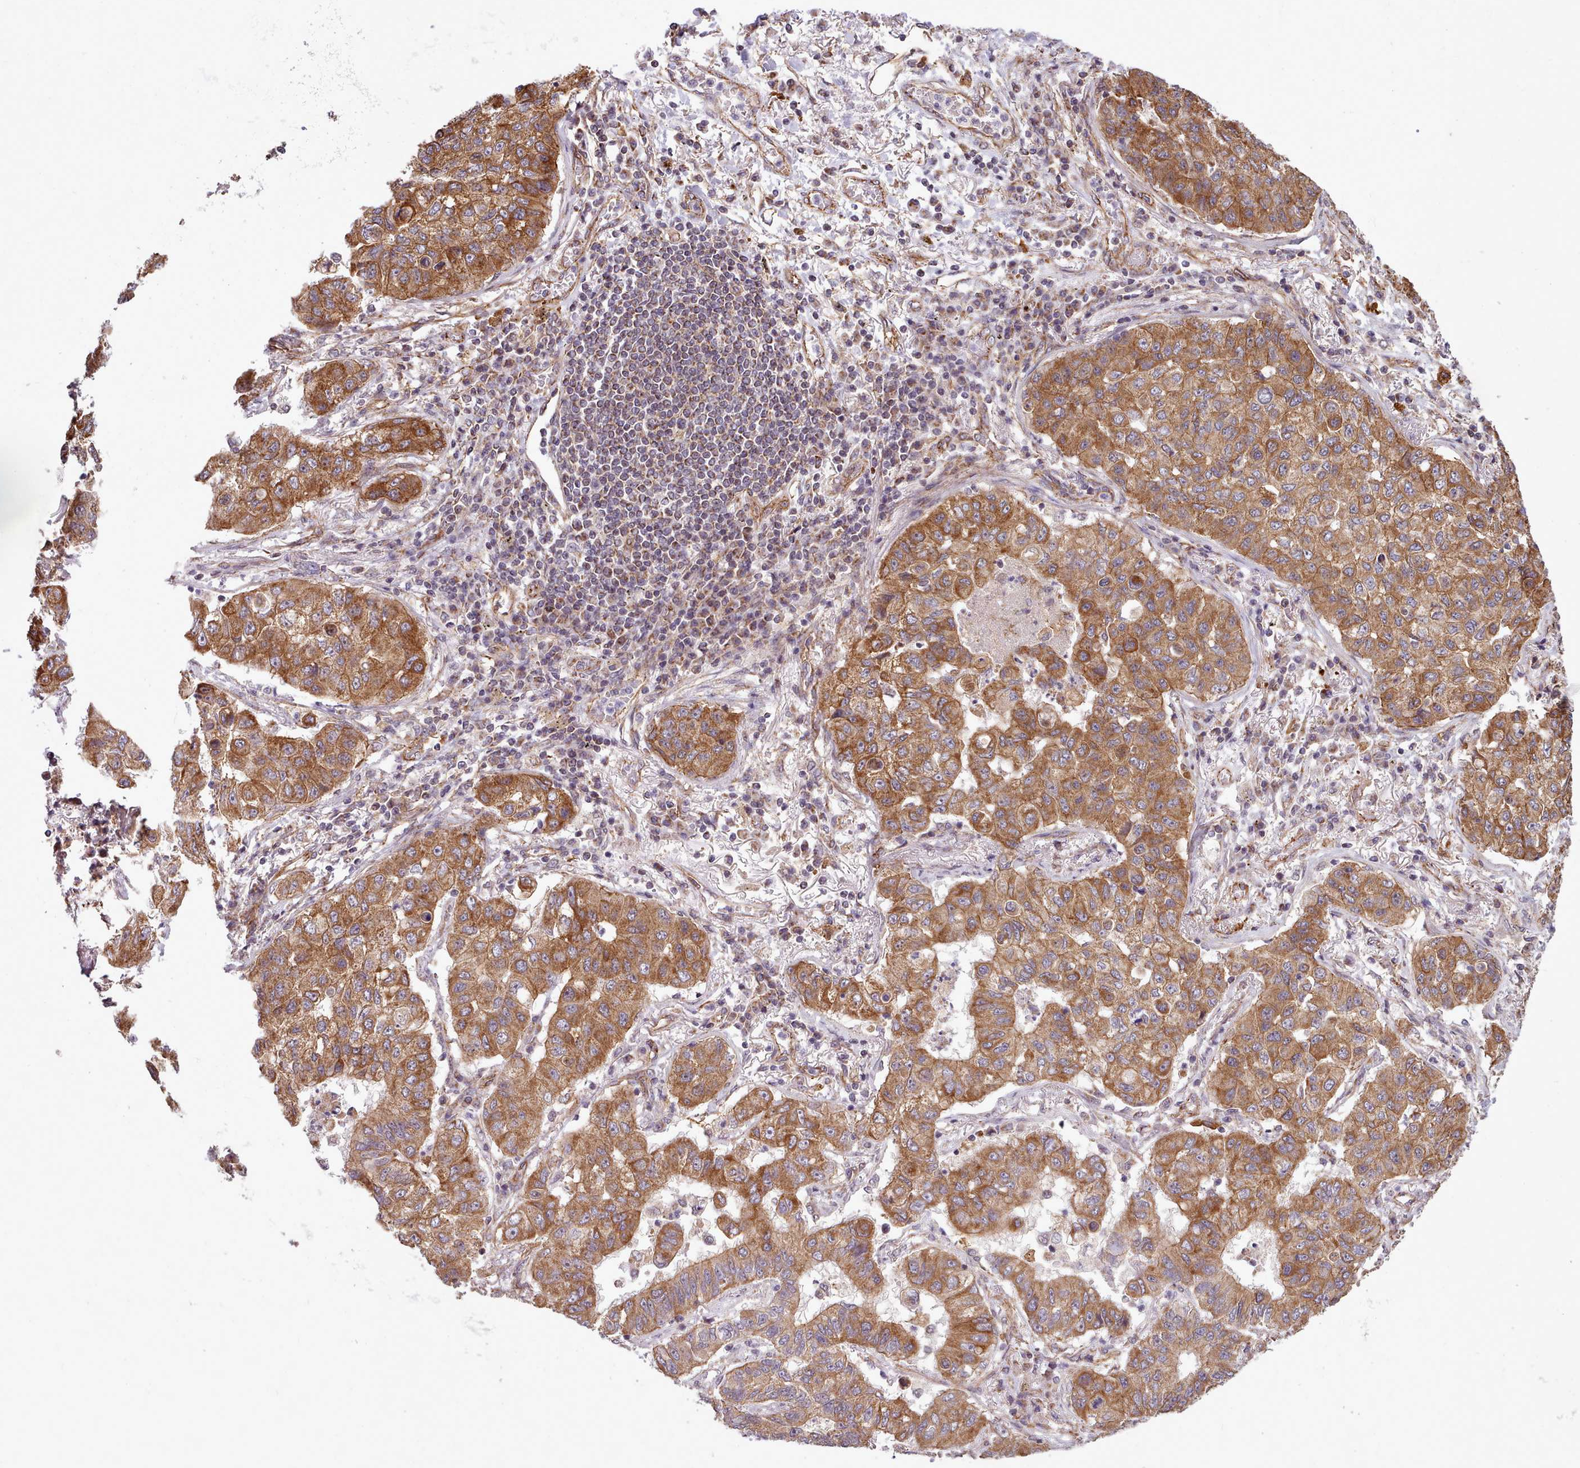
{"staining": {"intensity": "moderate", "quantity": ">75%", "location": "cytoplasmic/membranous"}, "tissue": "lung cancer", "cell_type": "Tumor cells", "image_type": "cancer", "snomed": [{"axis": "morphology", "description": "Squamous cell carcinoma, NOS"}, {"axis": "topography", "description": "Lung"}], "caption": "A brown stain shows moderate cytoplasmic/membranous positivity of a protein in squamous cell carcinoma (lung) tumor cells.", "gene": "MRPL46", "patient": {"sex": "male", "age": 74}}